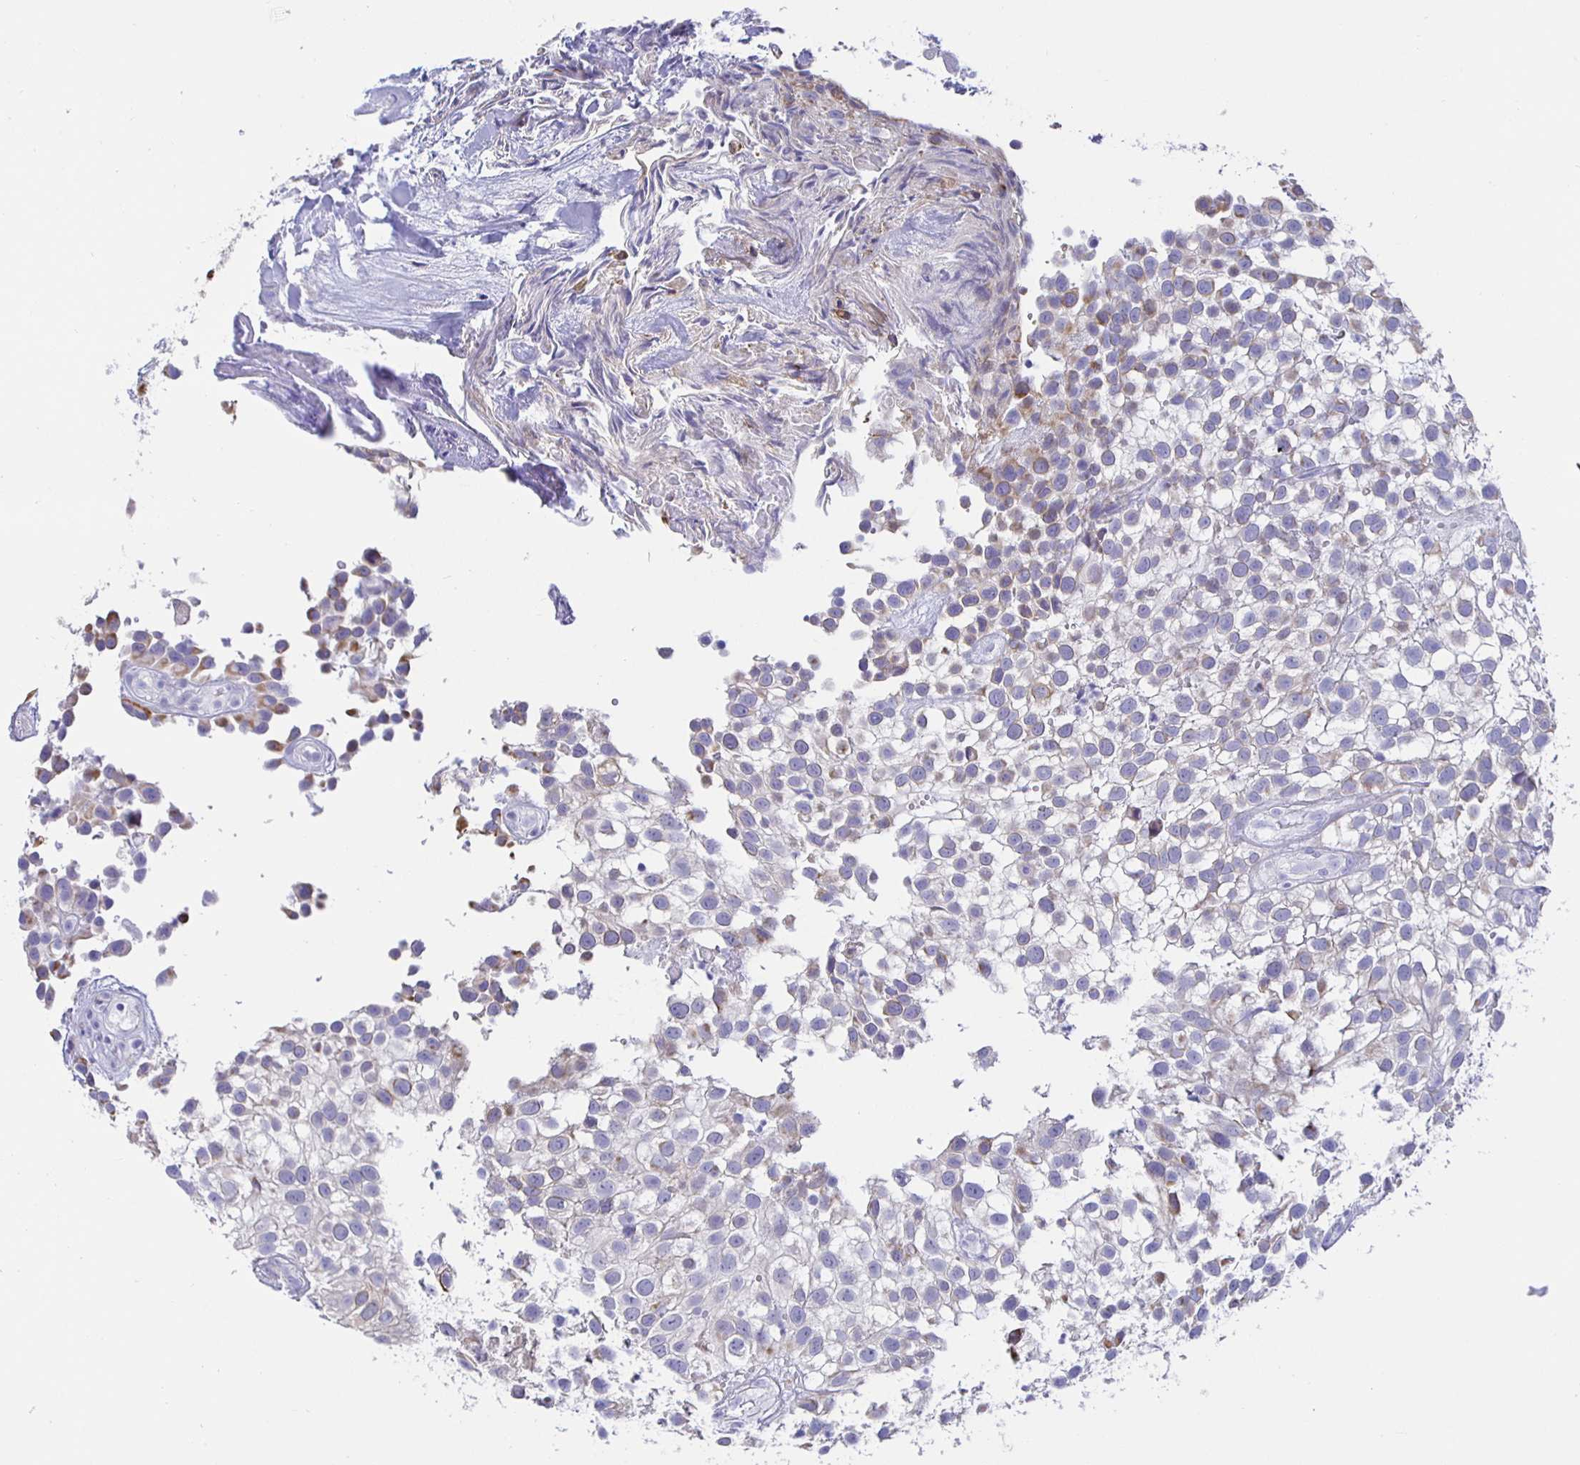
{"staining": {"intensity": "weak", "quantity": "<25%", "location": "cytoplasmic/membranous"}, "tissue": "urothelial cancer", "cell_type": "Tumor cells", "image_type": "cancer", "snomed": [{"axis": "morphology", "description": "Urothelial carcinoma, High grade"}, {"axis": "topography", "description": "Urinary bladder"}], "caption": "Tumor cells show no significant protein positivity in urothelial carcinoma (high-grade). (DAB (3,3'-diaminobenzidine) immunohistochemistry (IHC), high magnification).", "gene": "HSPA4L", "patient": {"sex": "male", "age": 56}}